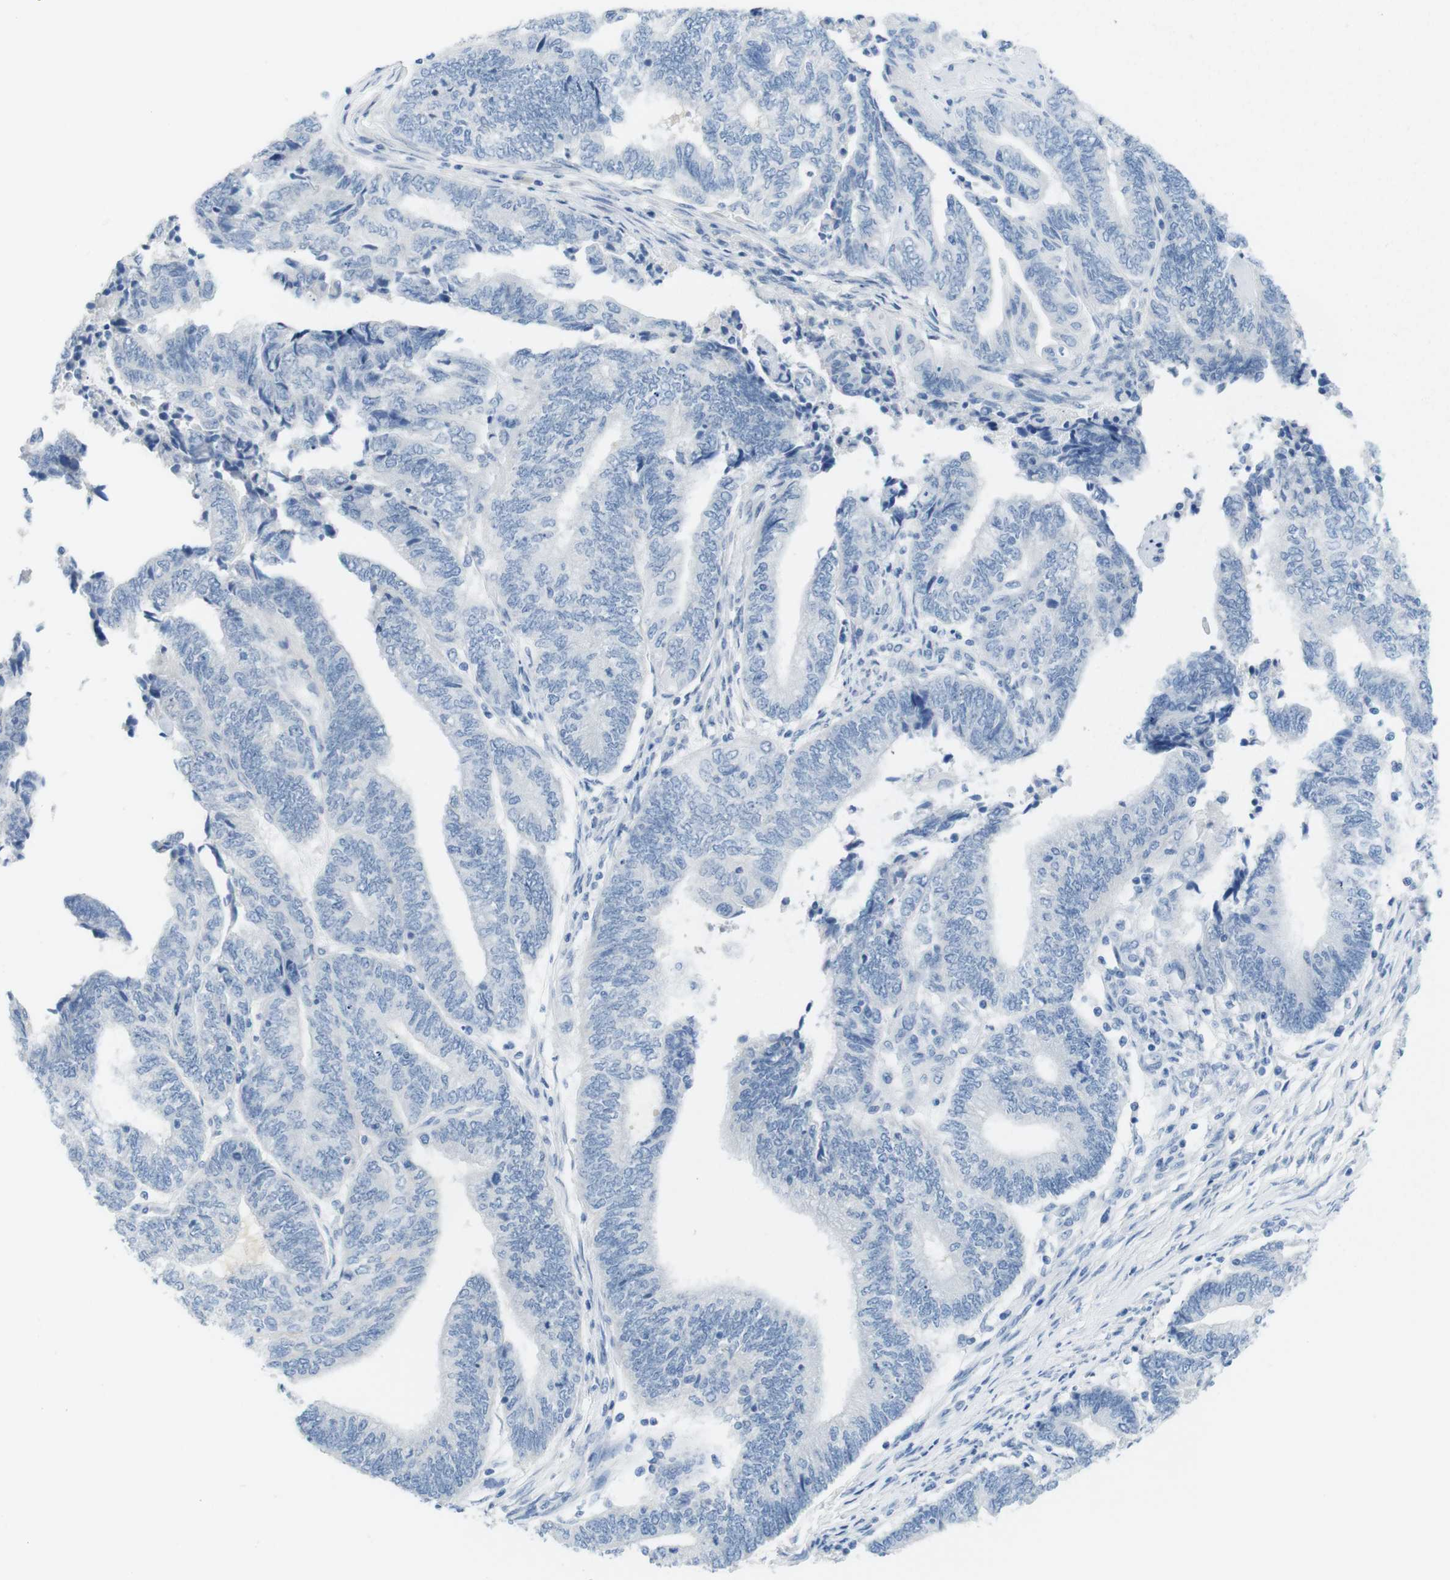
{"staining": {"intensity": "negative", "quantity": "none", "location": "none"}, "tissue": "endometrial cancer", "cell_type": "Tumor cells", "image_type": "cancer", "snomed": [{"axis": "morphology", "description": "Adenocarcinoma, NOS"}, {"axis": "topography", "description": "Uterus"}, {"axis": "topography", "description": "Endometrium"}], "caption": "A micrograph of human endometrial cancer is negative for staining in tumor cells. (DAB immunohistochemistry (IHC) with hematoxylin counter stain).", "gene": "OPN1SW", "patient": {"sex": "female", "age": 70}}